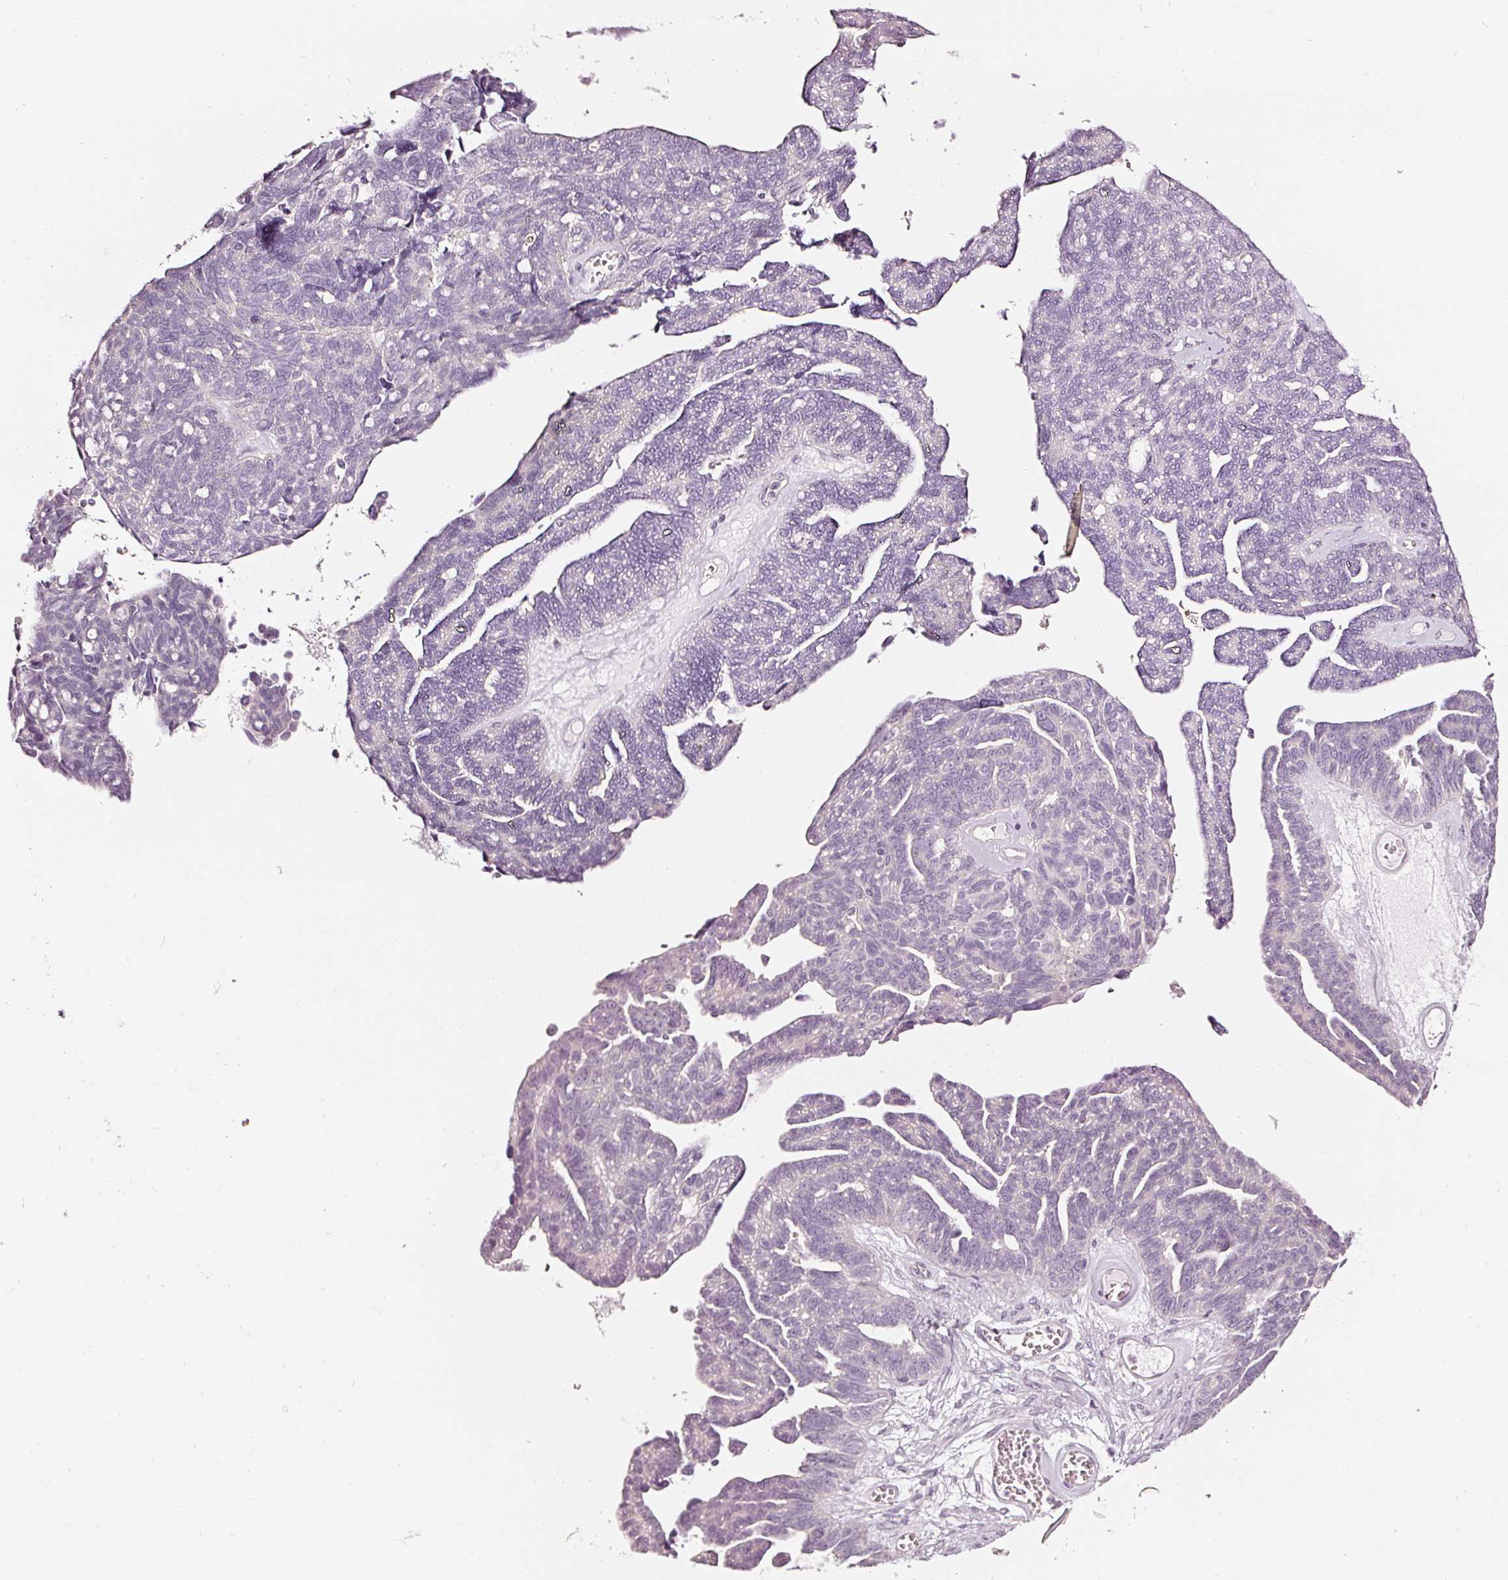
{"staining": {"intensity": "negative", "quantity": "none", "location": "none"}, "tissue": "ovarian cancer", "cell_type": "Tumor cells", "image_type": "cancer", "snomed": [{"axis": "morphology", "description": "Cystadenocarcinoma, serous, NOS"}, {"axis": "topography", "description": "Ovary"}], "caption": "This is an immunohistochemistry (IHC) image of human serous cystadenocarcinoma (ovarian). There is no expression in tumor cells.", "gene": "CNP", "patient": {"sex": "female", "age": 79}}